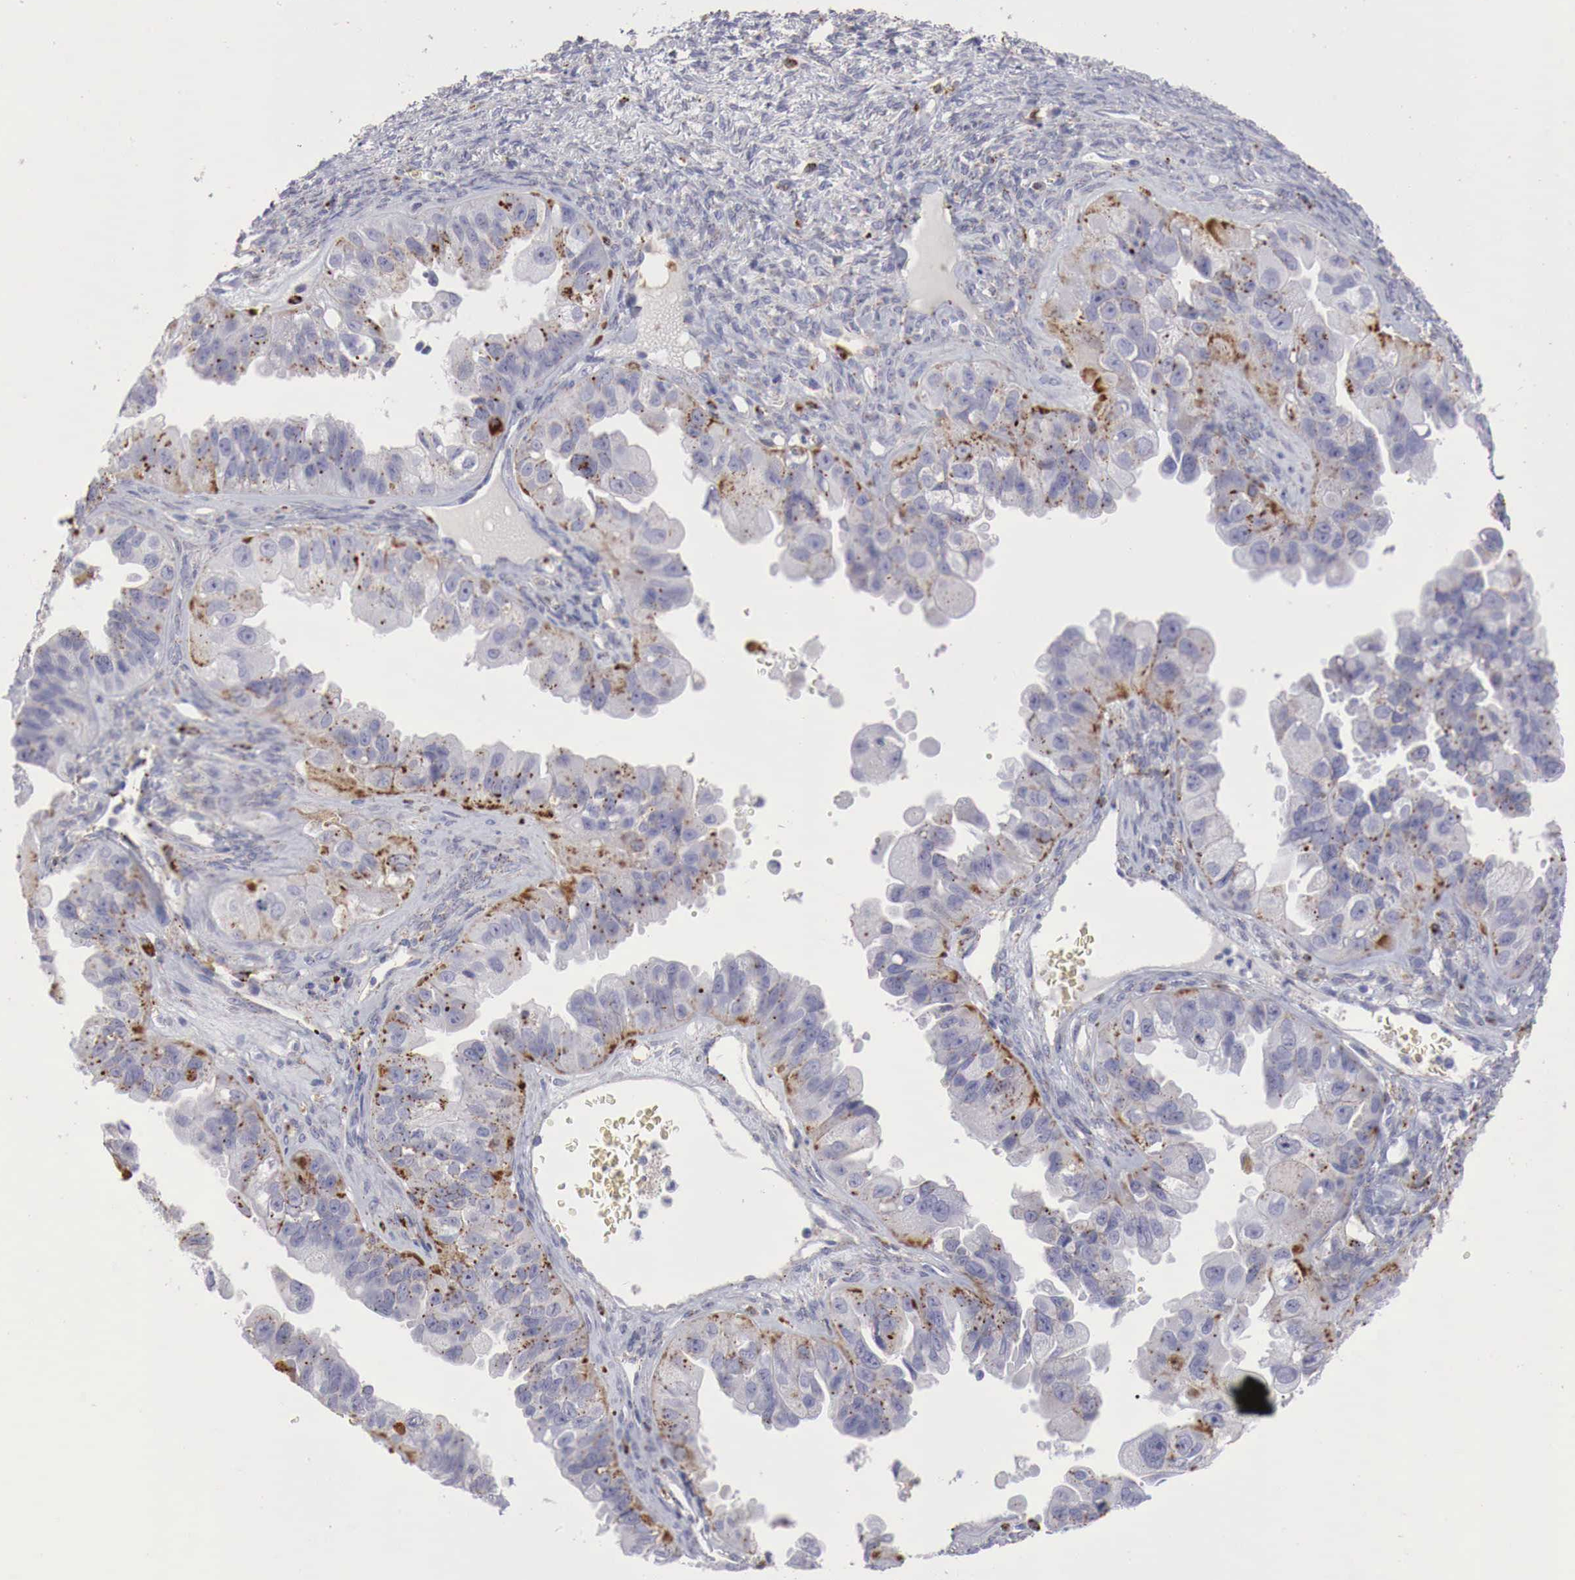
{"staining": {"intensity": "moderate", "quantity": "<25%", "location": "cytoplasmic/membranous"}, "tissue": "ovarian cancer", "cell_type": "Tumor cells", "image_type": "cancer", "snomed": [{"axis": "morphology", "description": "Carcinoma, endometroid"}, {"axis": "topography", "description": "Ovary"}], "caption": "Moderate cytoplasmic/membranous protein expression is seen in about <25% of tumor cells in endometroid carcinoma (ovarian).", "gene": "GLA", "patient": {"sex": "female", "age": 85}}